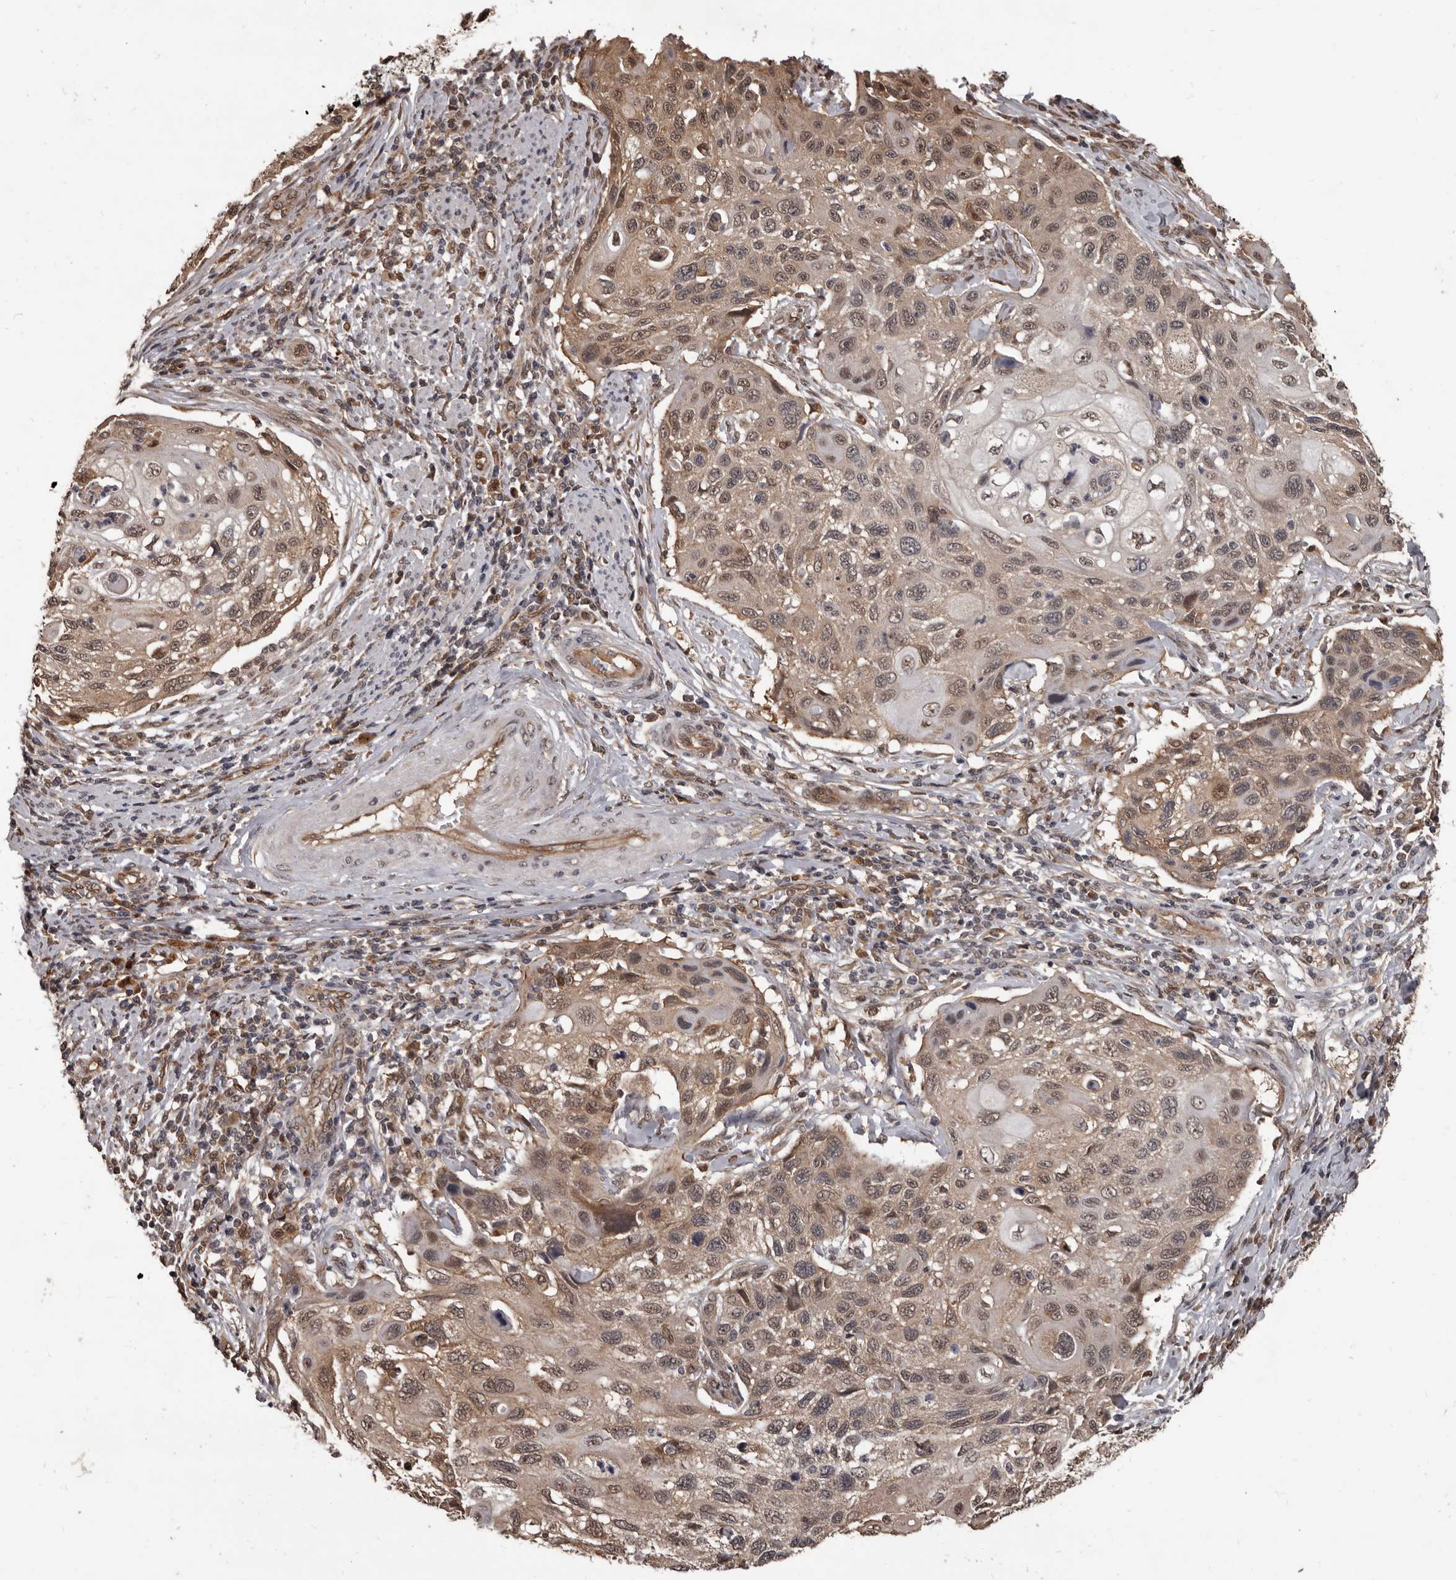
{"staining": {"intensity": "weak", "quantity": ">75%", "location": "cytoplasmic/membranous,nuclear"}, "tissue": "cervical cancer", "cell_type": "Tumor cells", "image_type": "cancer", "snomed": [{"axis": "morphology", "description": "Squamous cell carcinoma, NOS"}, {"axis": "topography", "description": "Cervix"}], "caption": "A micrograph showing weak cytoplasmic/membranous and nuclear staining in approximately >75% of tumor cells in cervical cancer (squamous cell carcinoma), as visualized by brown immunohistochemical staining.", "gene": "AHR", "patient": {"sex": "female", "age": 70}}